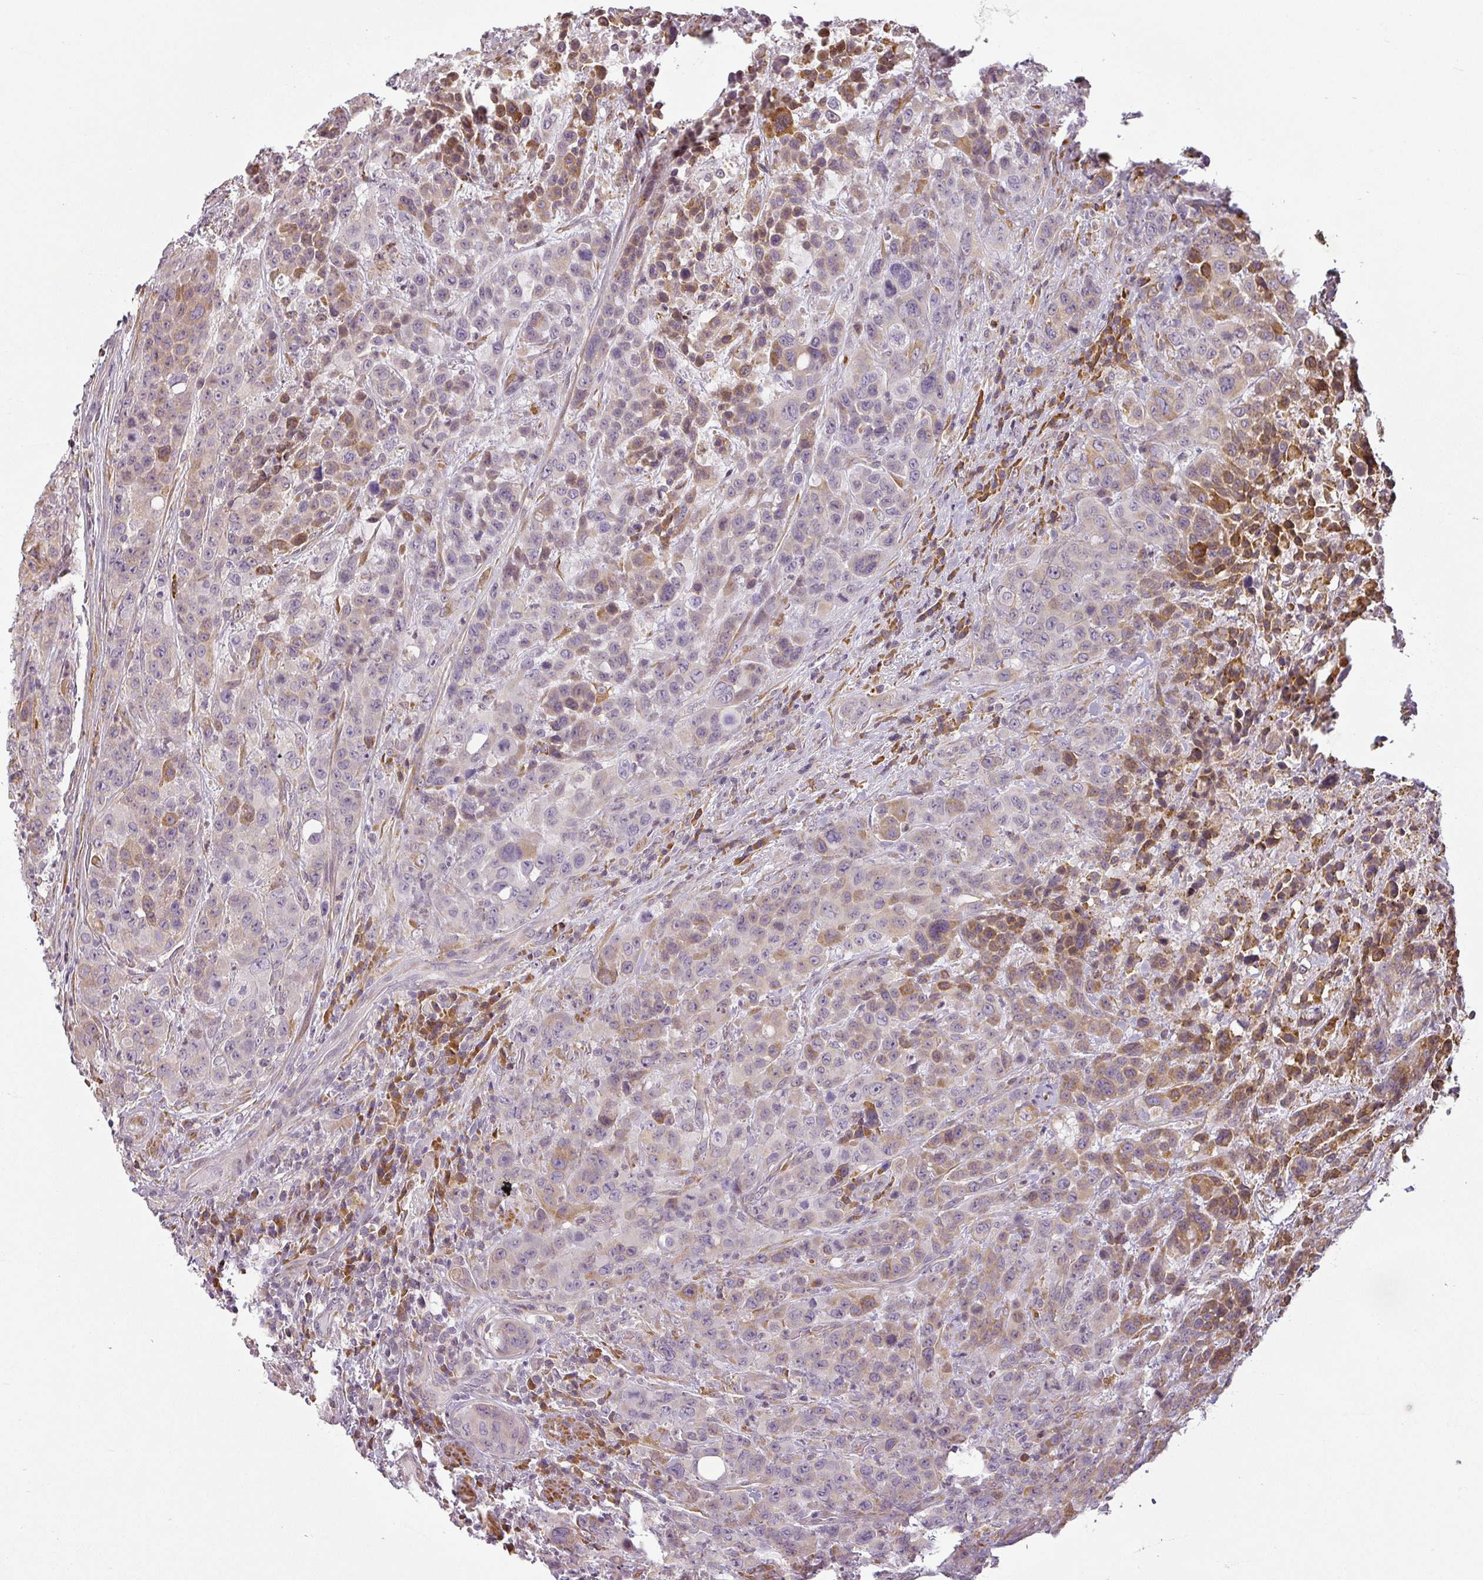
{"staining": {"intensity": "moderate", "quantity": "<25%", "location": "cytoplasmic/membranous"}, "tissue": "colorectal cancer", "cell_type": "Tumor cells", "image_type": "cancer", "snomed": [{"axis": "morphology", "description": "Adenocarcinoma, NOS"}, {"axis": "topography", "description": "Colon"}], "caption": "Tumor cells demonstrate low levels of moderate cytoplasmic/membranous staining in approximately <25% of cells in adenocarcinoma (colorectal).", "gene": "CCDC144A", "patient": {"sex": "male", "age": 62}}